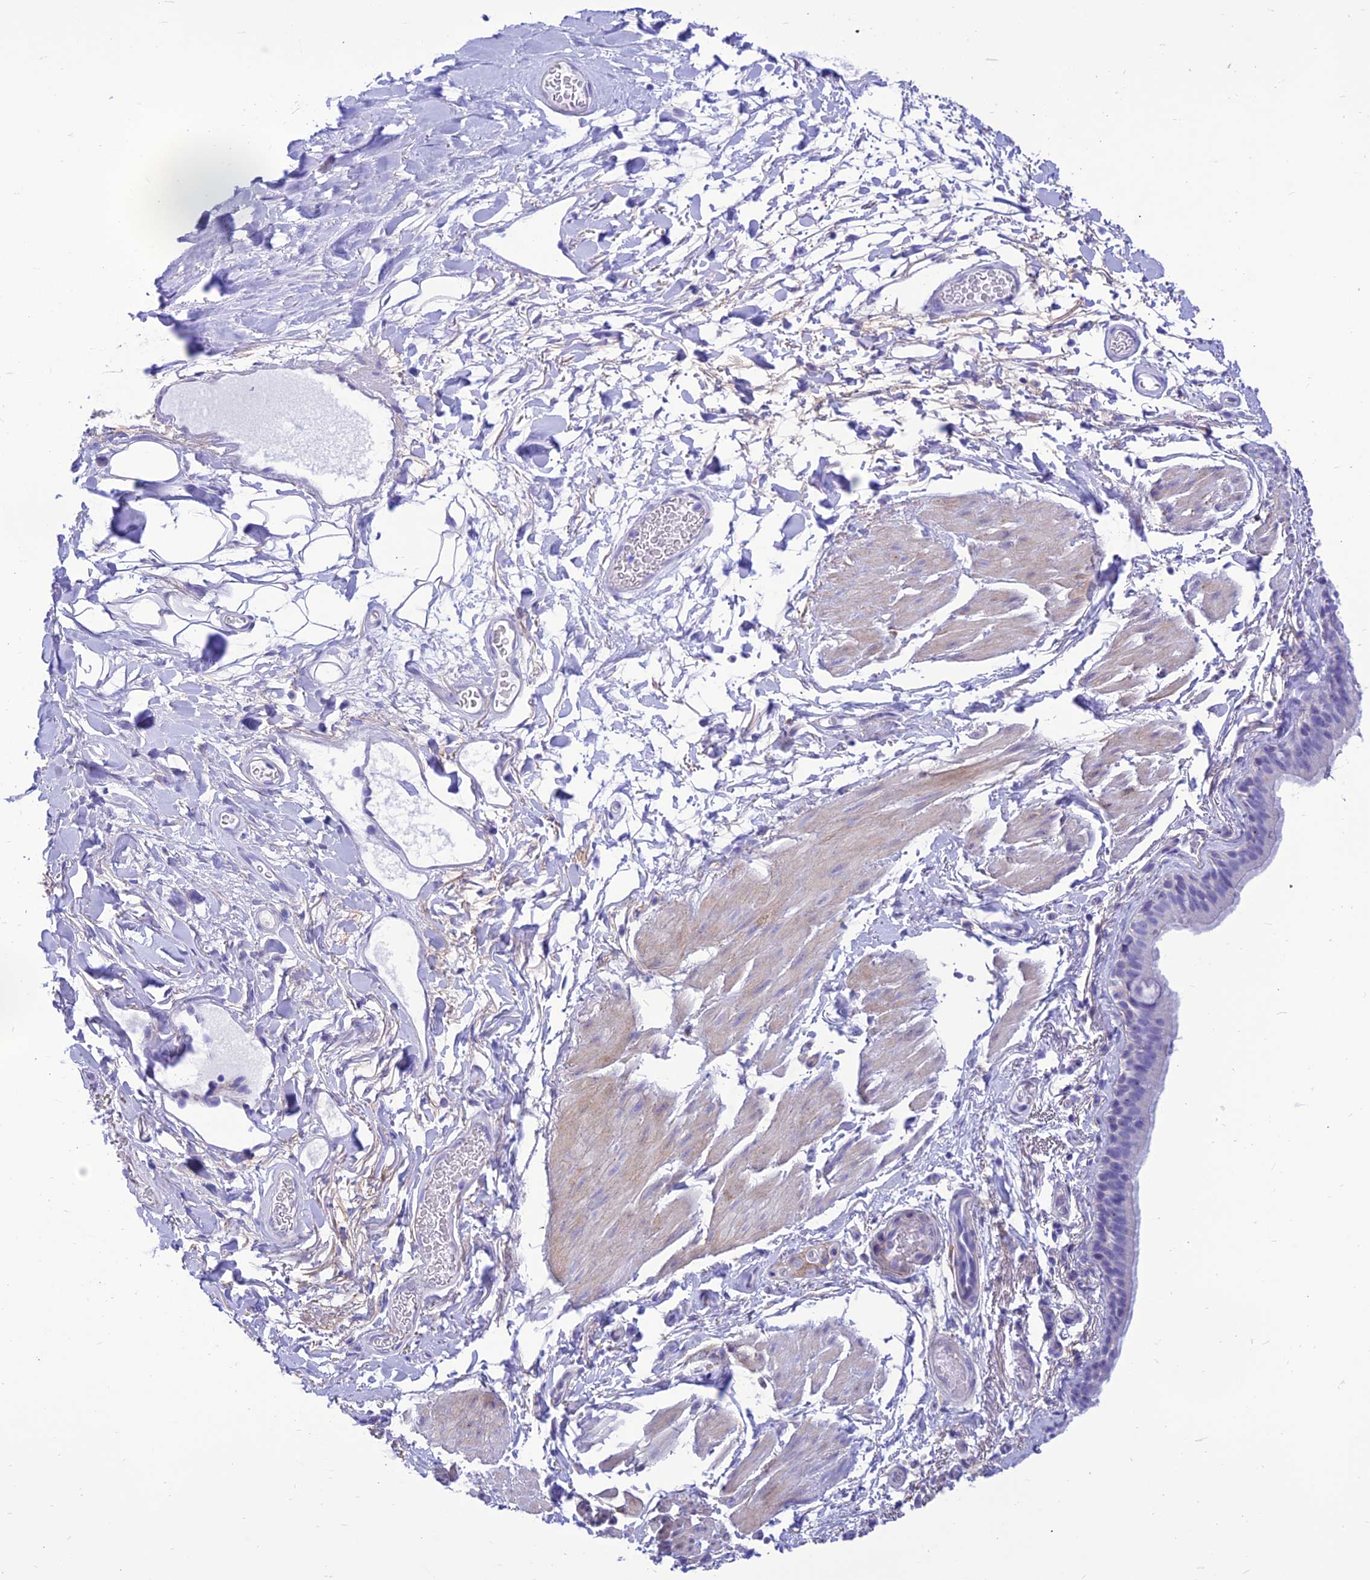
{"staining": {"intensity": "negative", "quantity": "none", "location": "none"}, "tissue": "bronchus", "cell_type": "Respiratory epithelial cells", "image_type": "normal", "snomed": [{"axis": "morphology", "description": "Normal tissue, NOS"}, {"axis": "topography", "description": "Cartilage tissue"}], "caption": "High power microscopy histopathology image of an IHC photomicrograph of normal bronchus, revealing no significant positivity in respiratory epithelial cells.", "gene": "PRNP", "patient": {"sex": "male", "age": 63}}